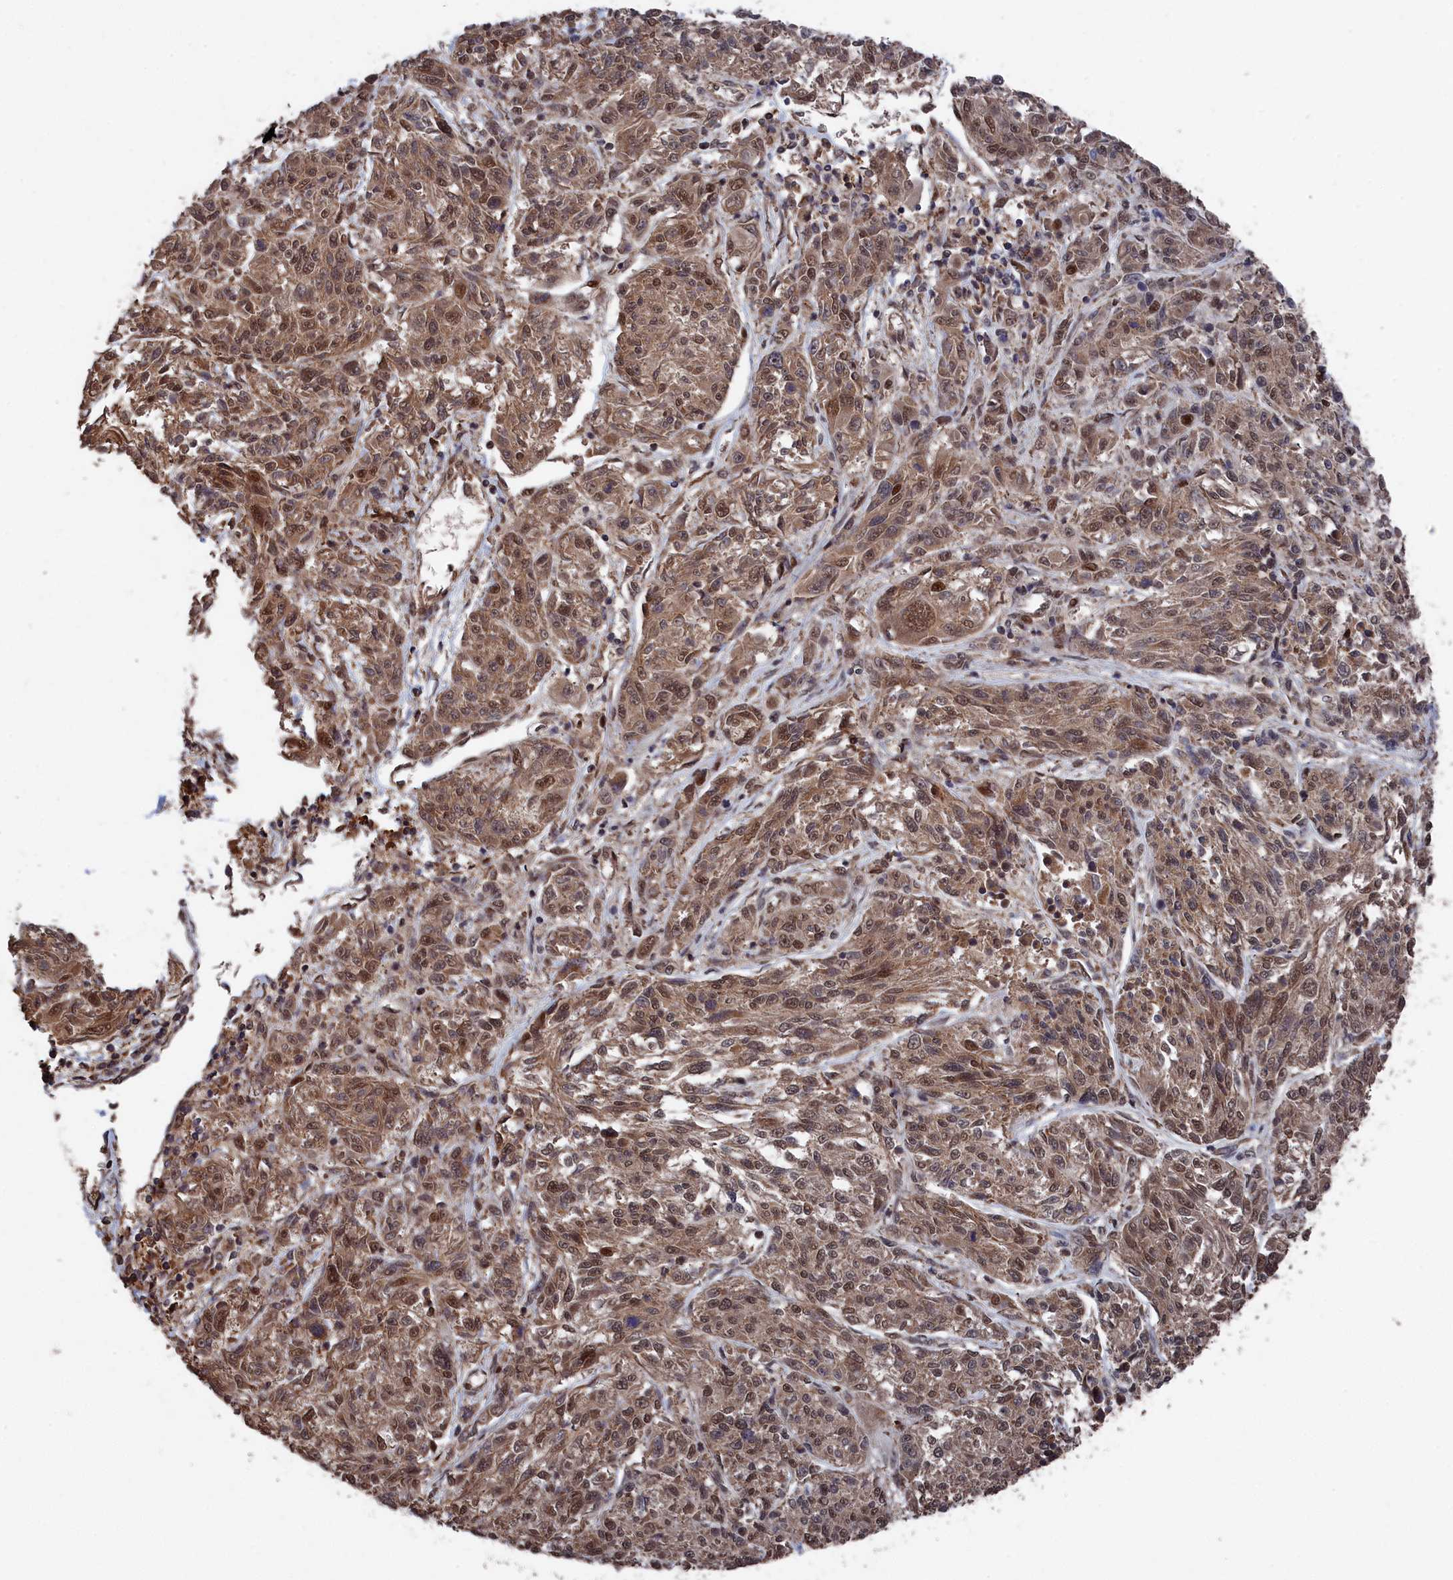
{"staining": {"intensity": "moderate", "quantity": ">75%", "location": "cytoplasmic/membranous,nuclear"}, "tissue": "melanoma", "cell_type": "Tumor cells", "image_type": "cancer", "snomed": [{"axis": "morphology", "description": "Malignant melanoma, NOS"}, {"axis": "topography", "description": "Skin"}], "caption": "Malignant melanoma was stained to show a protein in brown. There is medium levels of moderate cytoplasmic/membranous and nuclear positivity in approximately >75% of tumor cells.", "gene": "CEACAM21", "patient": {"sex": "male", "age": 53}}